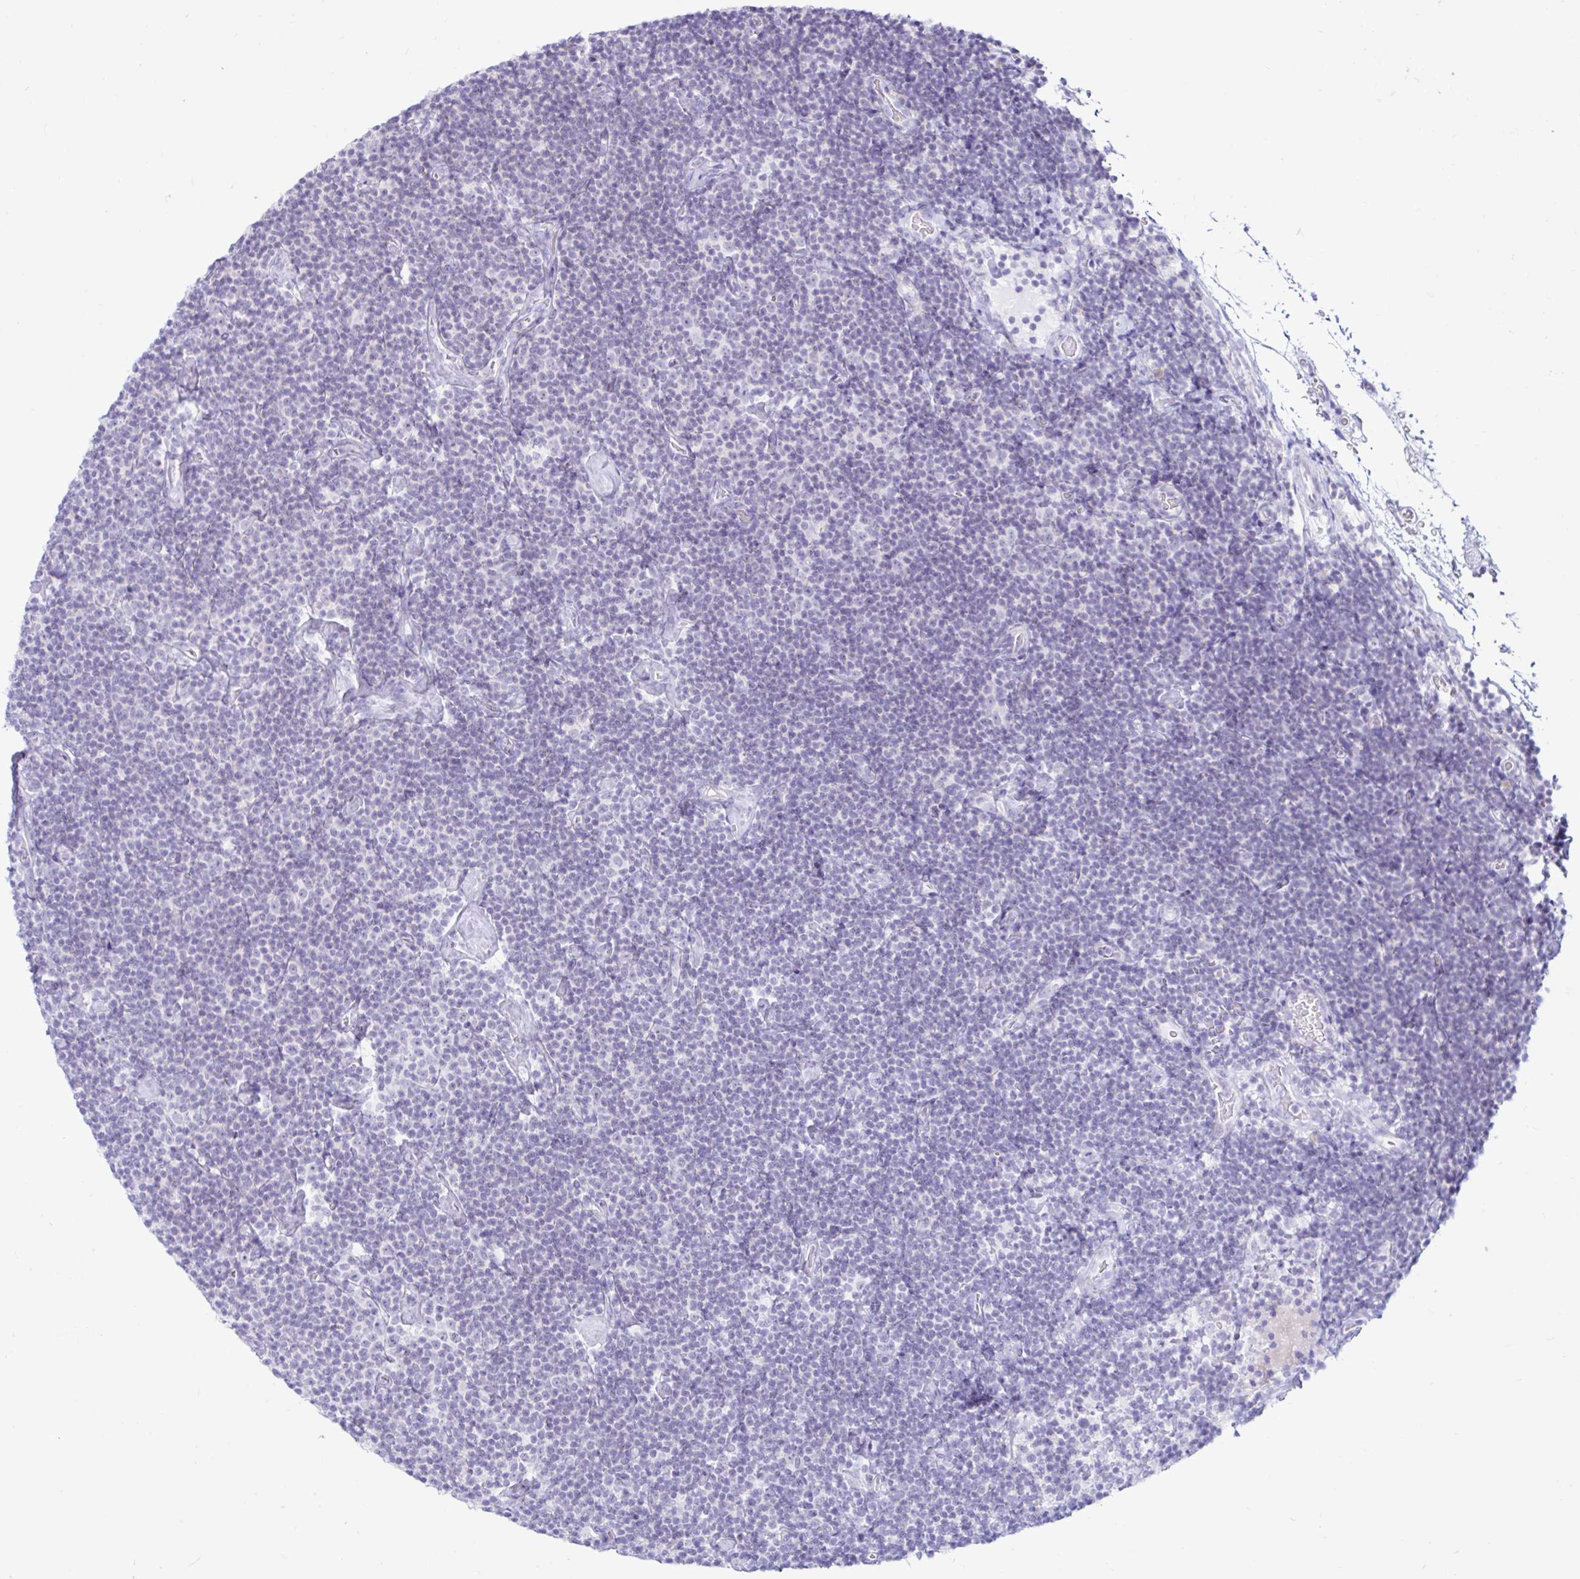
{"staining": {"intensity": "negative", "quantity": "none", "location": "none"}, "tissue": "lymphoma", "cell_type": "Tumor cells", "image_type": "cancer", "snomed": [{"axis": "morphology", "description": "Malignant lymphoma, non-Hodgkin's type, Low grade"}, {"axis": "topography", "description": "Lymph node"}], "caption": "DAB (3,3'-diaminobenzidine) immunohistochemical staining of lymphoma shows no significant expression in tumor cells.", "gene": "BEST1", "patient": {"sex": "male", "age": 81}}